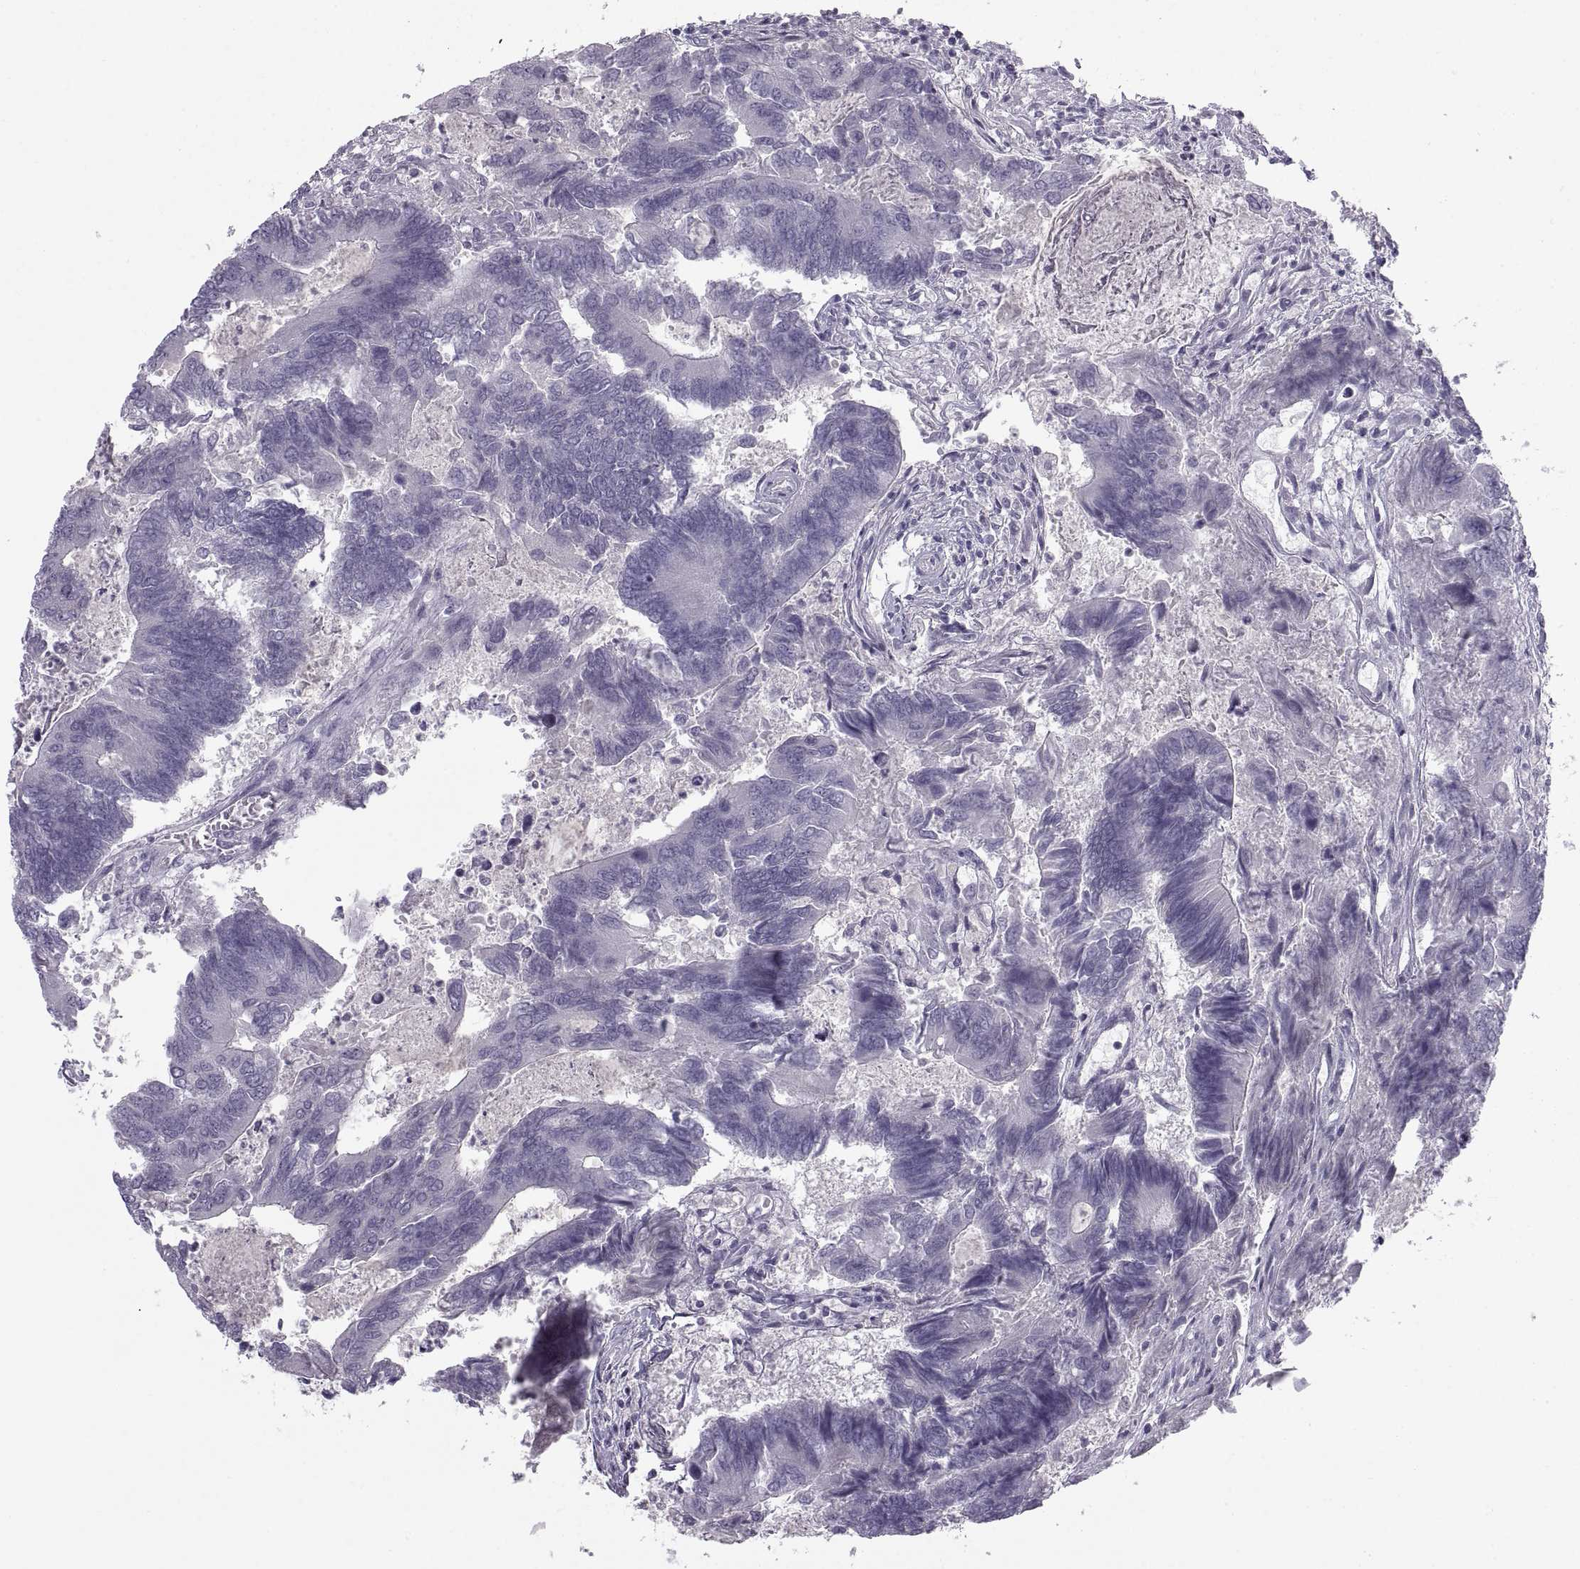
{"staining": {"intensity": "negative", "quantity": "none", "location": "none"}, "tissue": "colorectal cancer", "cell_type": "Tumor cells", "image_type": "cancer", "snomed": [{"axis": "morphology", "description": "Adenocarcinoma, NOS"}, {"axis": "topography", "description": "Colon"}], "caption": "Tumor cells are negative for protein expression in human colorectal cancer.", "gene": "BSPH1", "patient": {"sex": "female", "age": 67}}